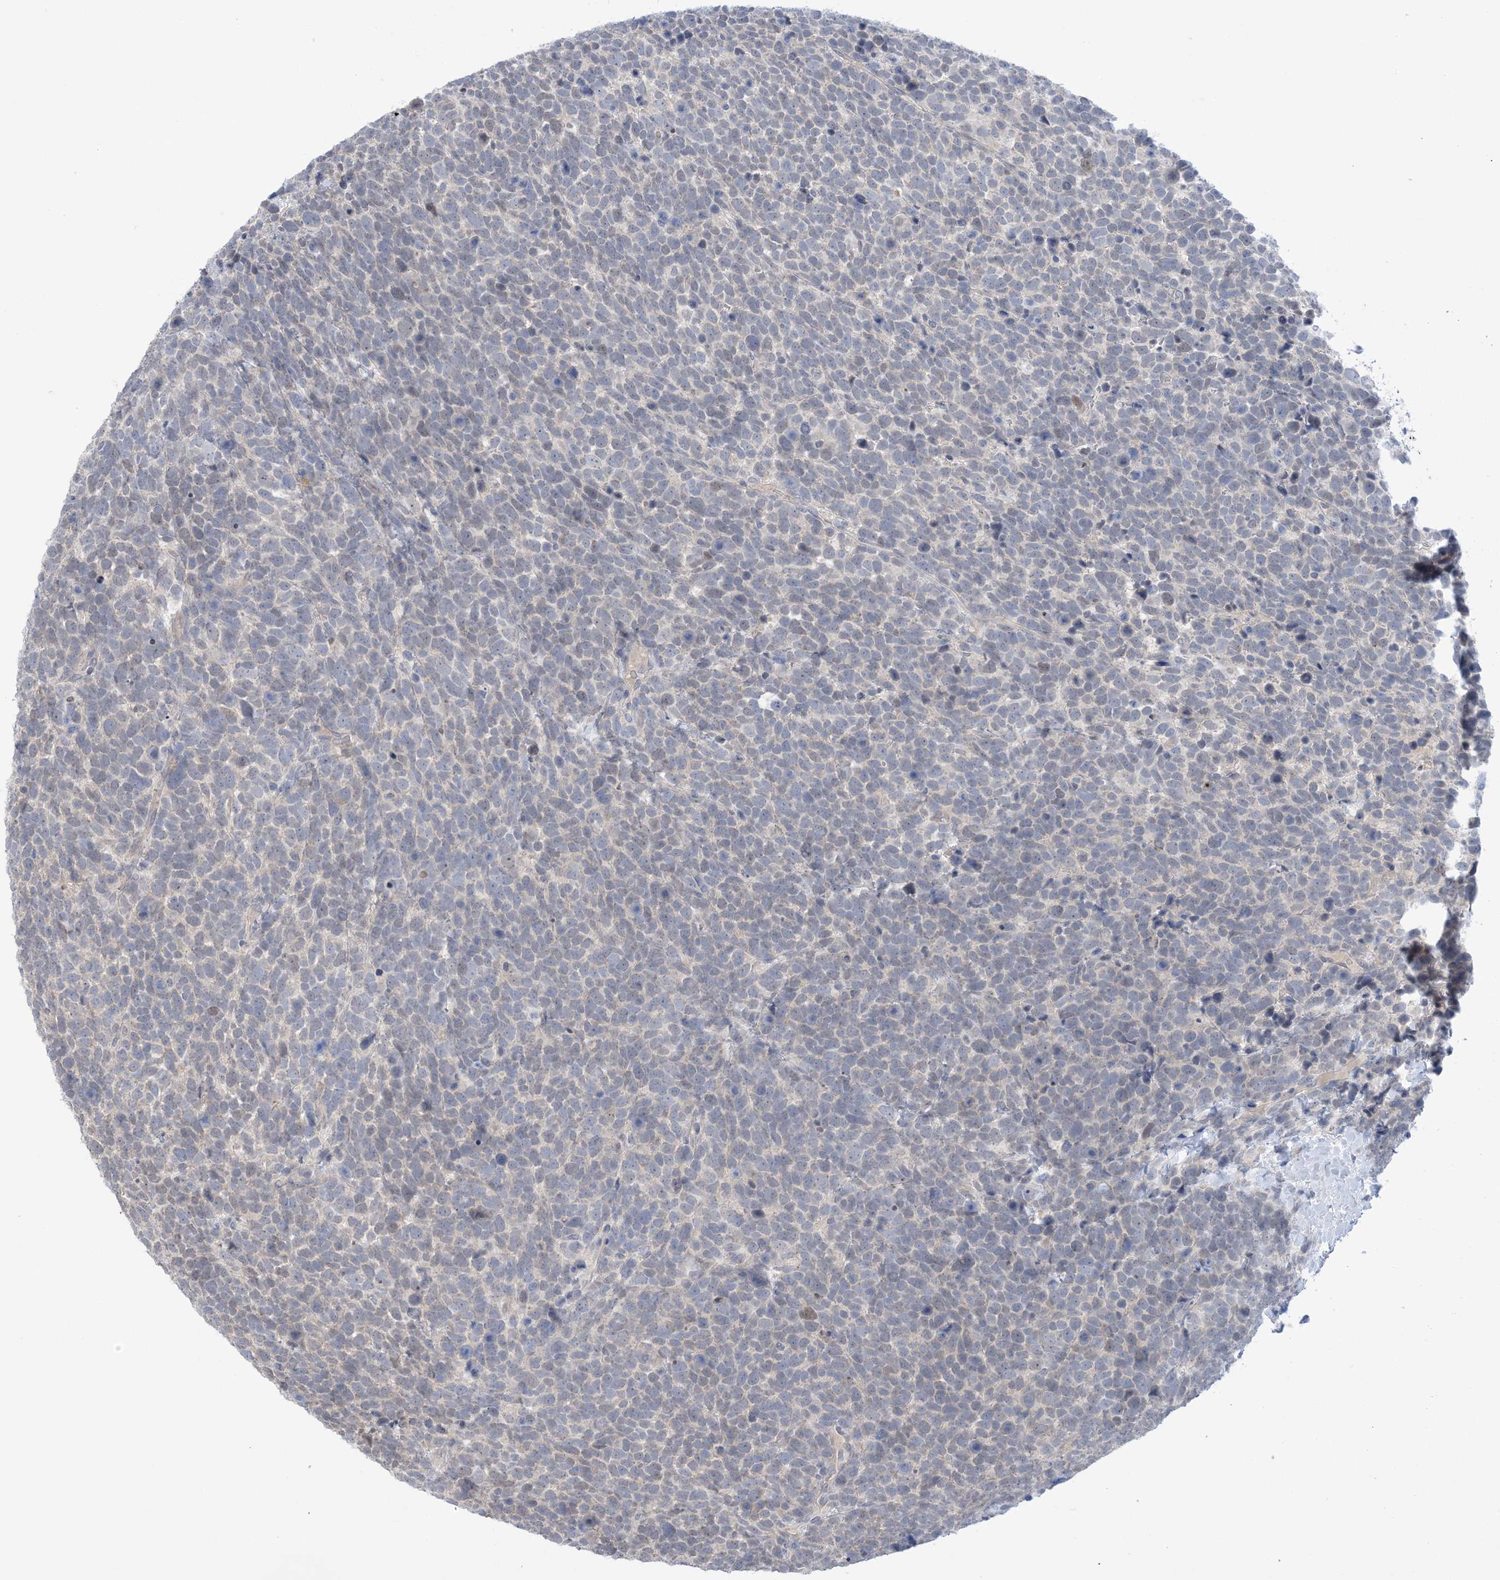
{"staining": {"intensity": "negative", "quantity": "none", "location": "none"}, "tissue": "urothelial cancer", "cell_type": "Tumor cells", "image_type": "cancer", "snomed": [{"axis": "morphology", "description": "Urothelial carcinoma, High grade"}, {"axis": "topography", "description": "Urinary bladder"}], "caption": "Image shows no protein positivity in tumor cells of urothelial carcinoma (high-grade) tissue.", "gene": "TTYH1", "patient": {"sex": "female", "age": 82}}